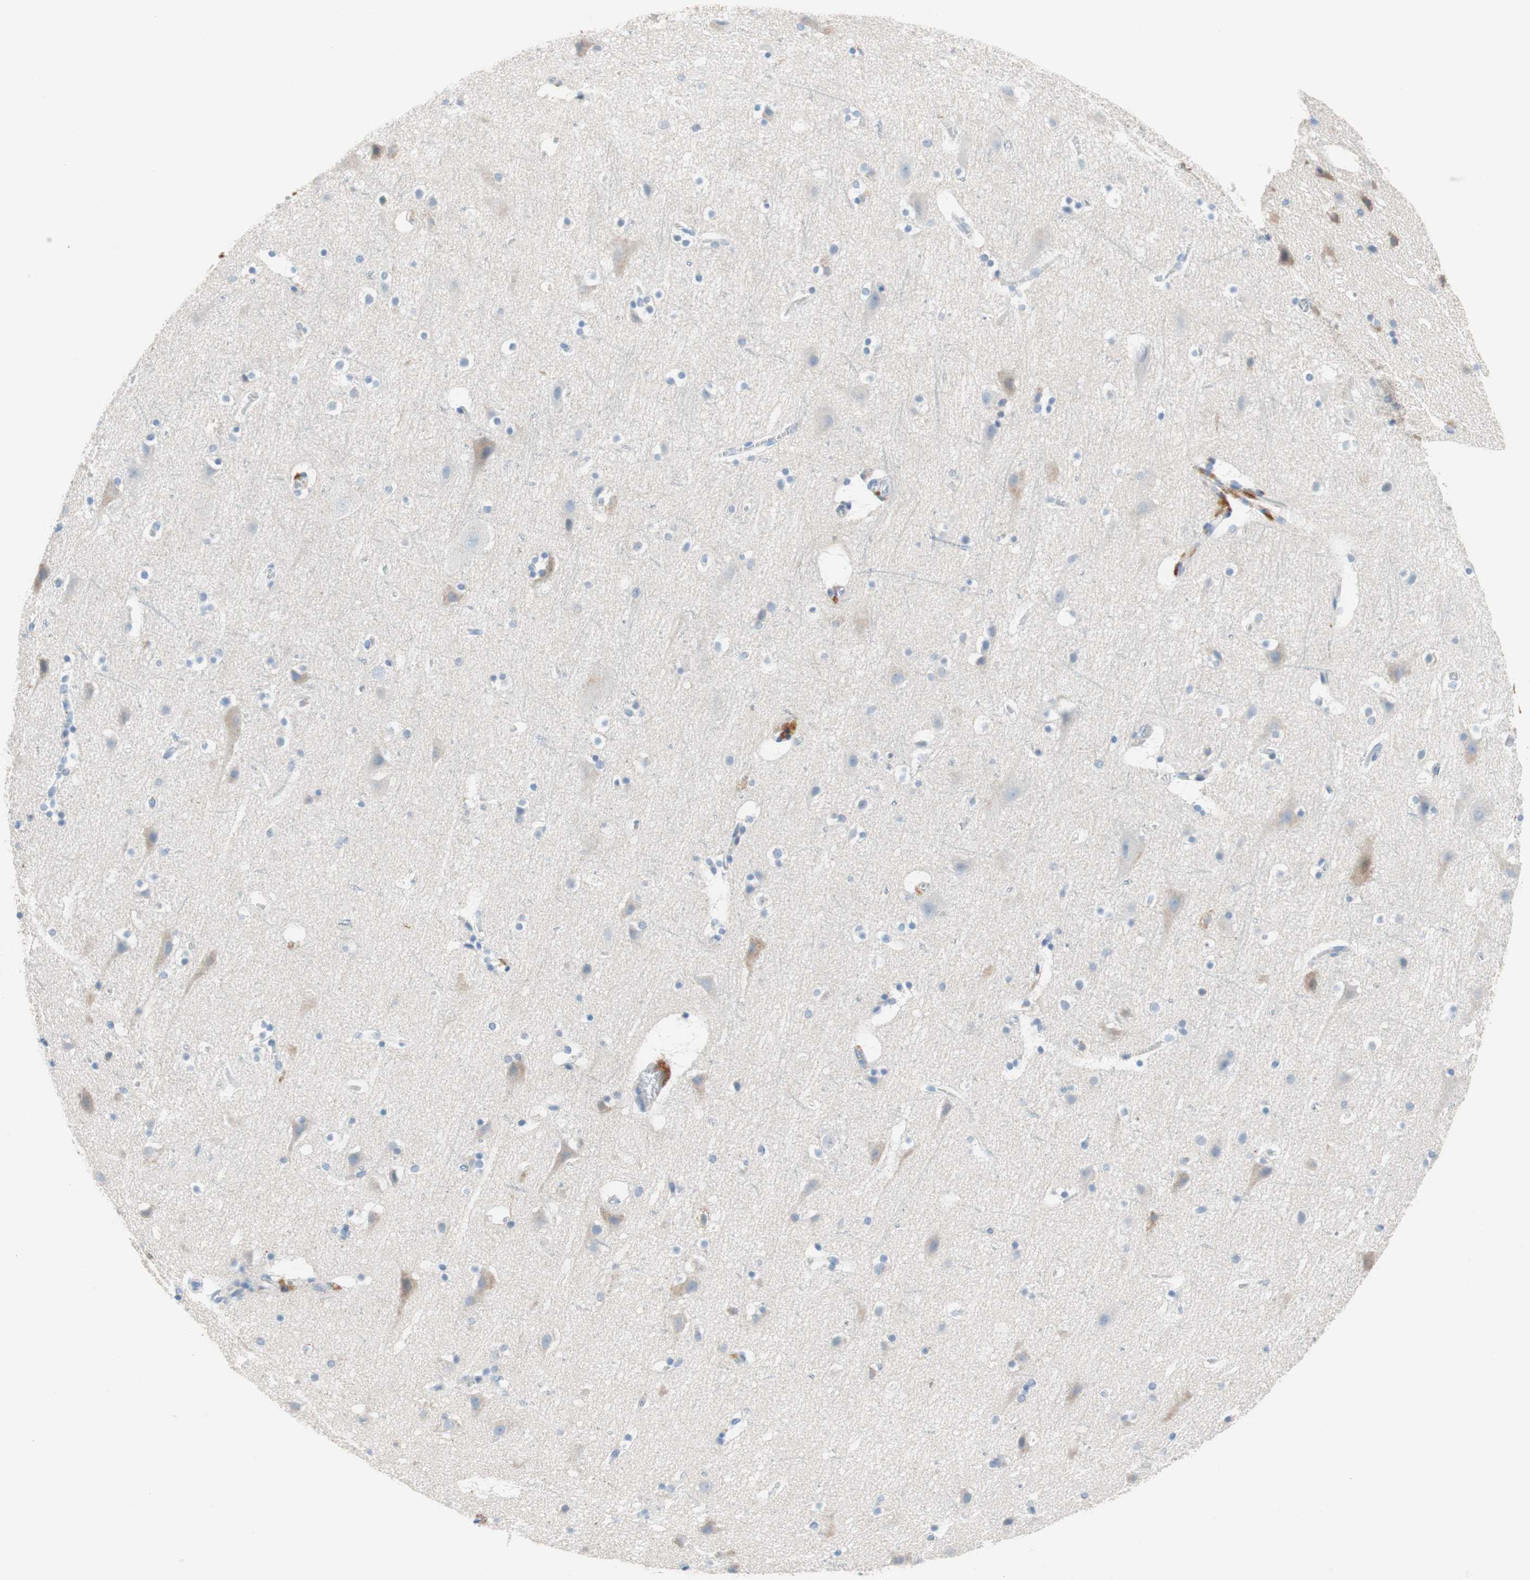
{"staining": {"intensity": "strong", "quantity": "<25%", "location": "cytoplasmic/membranous"}, "tissue": "cerebral cortex", "cell_type": "Endothelial cells", "image_type": "normal", "snomed": [{"axis": "morphology", "description": "Normal tissue, NOS"}, {"axis": "topography", "description": "Cerebral cortex"}], "caption": "Immunohistochemical staining of benign cerebral cortex displays medium levels of strong cytoplasmic/membranous positivity in approximately <25% of endothelial cells. Nuclei are stained in blue.", "gene": "RBP4", "patient": {"sex": "male", "age": 45}}